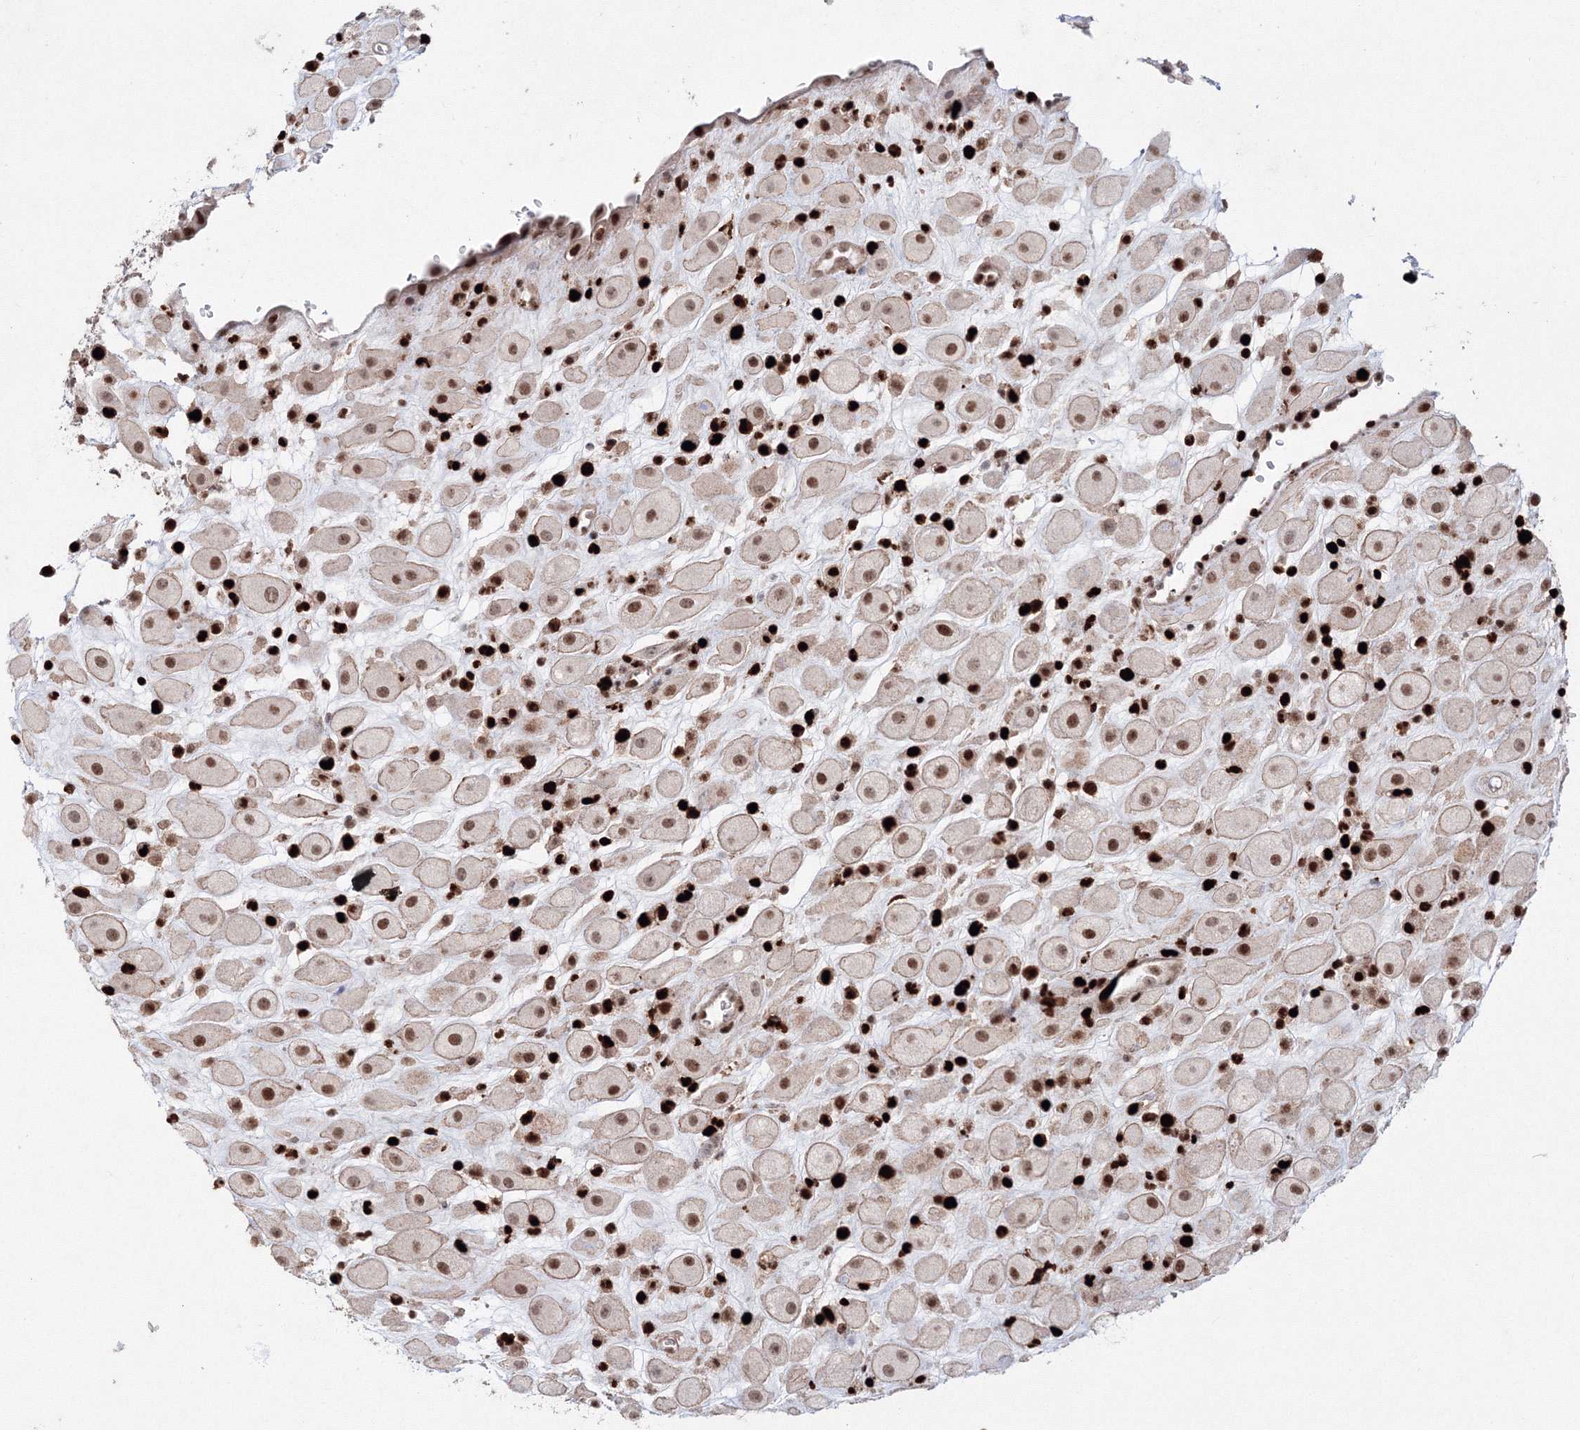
{"staining": {"intensity": "moderate", "quantity": ">75%", "location": "cytoplasmic/membranous,nuclear"}, "tissue": "placenta", "cell_type": "Decidual cells", "image_type": "normal", "snomed": [{"axis": "morphology", "description": "Normal tissue, NOS"}, {"axis": "topography", "description": "Placenta"}], "caption": "Immunohistochemical staining of normal placenta displays moderate cytoplasmic/membranous,nuclear protein expression in about >75% of decidual cells.", "gene": "LIG1", "patient": {"sex": "female", "age": 35}}